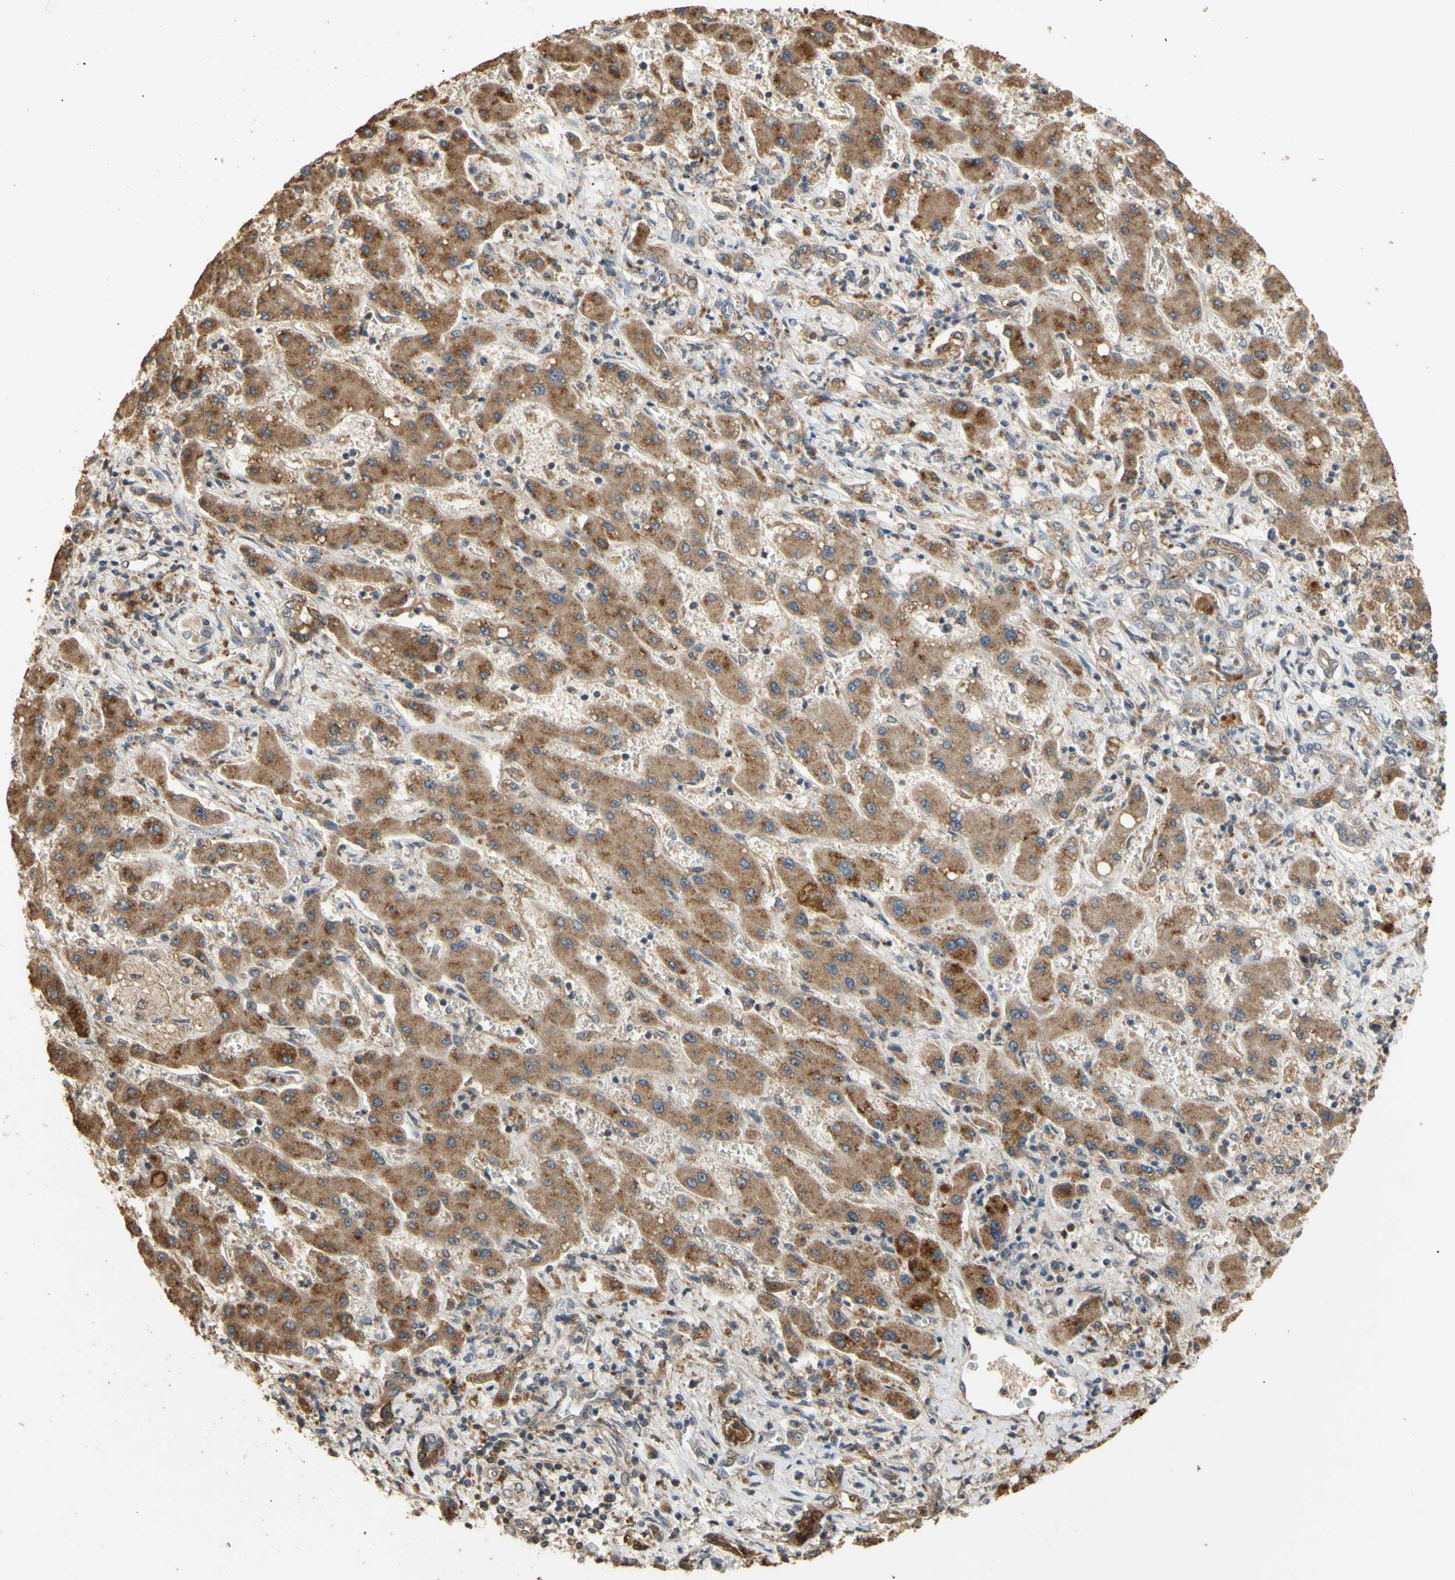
{"staining": {"intensity": "weak", "quantity": ">75%", "location": "cytoplasmic/membranous"}, "tissue": "liver cancer", "cell_type": "Tumor cells", "image_type": "cancer", "snomed": [{"axis": "morphology", "description": "Cholangiocarcinoma"}, {"axis": "topography", "description": "Liver"}], "caption": "Human cholangiocarcinoma (liver) stained for a protein (brown) displays weak cytoplasmic/membranous positive positivity in approximately >75% of tumor cells.", "gene": "GTF2E2", "patient": {"sex": "male", "age": 50}}